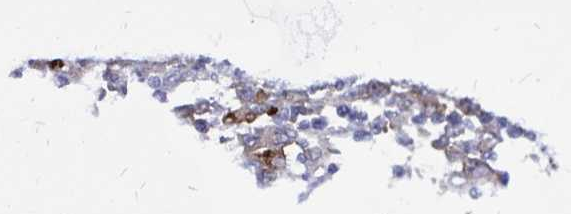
{"staining": {"intensity": "weak", "quantity": "<25%", "location": "cytoplasmic/membranous"}, "tissue": "stomach cancer", "cell_type": "Tumor cells", "image_type": "cancer", "snomed": [{"axis": "morphology", "description": "Adenocarcinoma, NOS"}, {"axis": "topography", "description": "Stomach, upper"}], "caption": "A micrograph of stomach adenocarcinoma stained for a protein displays no brown staining in tumor cells.", "gene": "TNS3", "patient": {"sex": "male", "age": 69}}